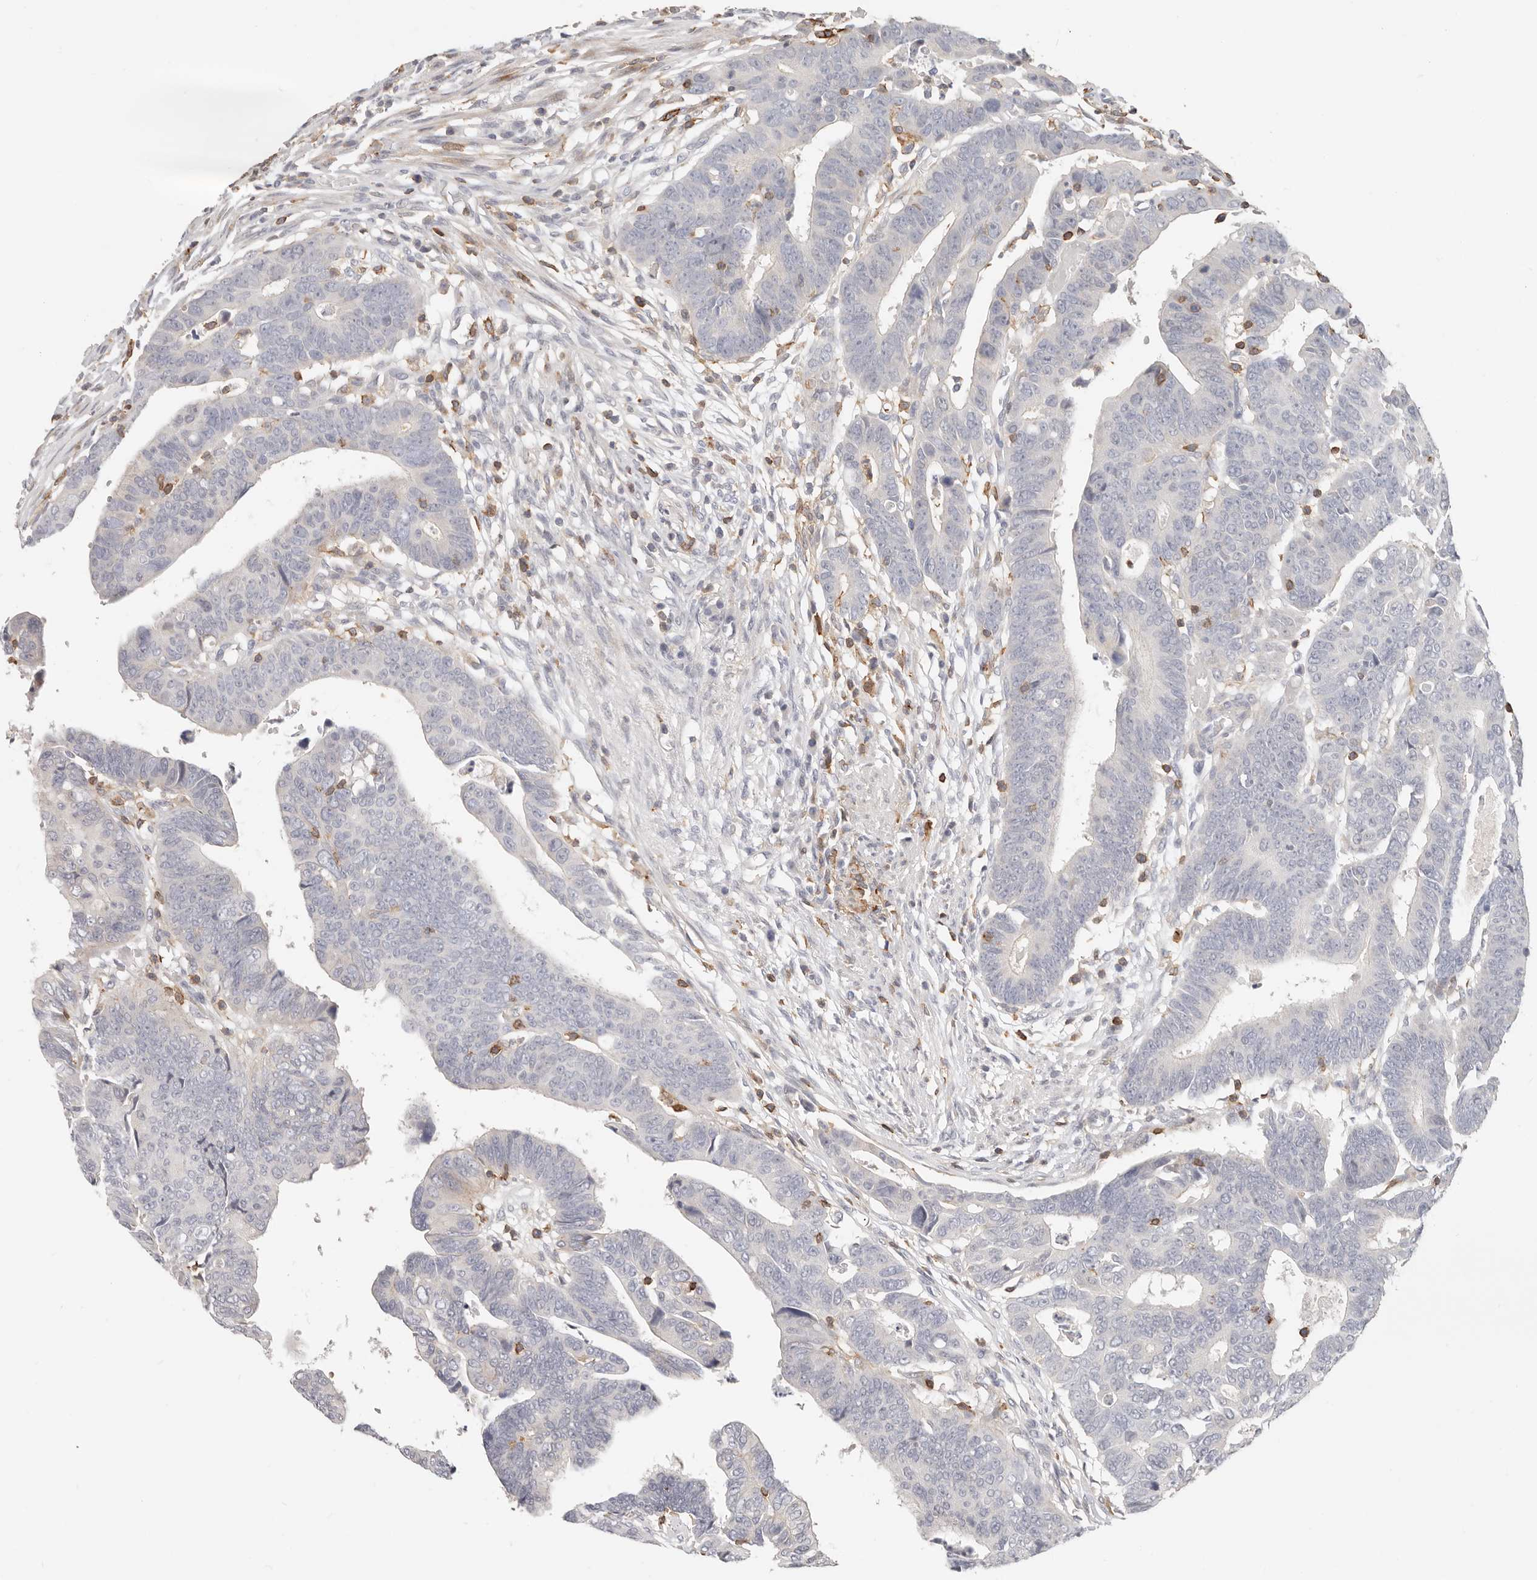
{"staining": {"intensity": "negative", "quantity": "none", "location": "none"}, "tissue": "colorectal cancer", "cell_type": "Tumor cells", "image_type": "cancer", "snomed": [{"axis": "morphology", "description": "Adenocarcinoma, NOS"}, {"axis": "topography", "description": "Rectum"}], "caption": "This is an immunohistochemistry histopathology image of adenocarcinoma (colorectal). There is no staining in tumor cells.", "gene": "TMEM63B", "patient": {"sex": "female", "age": 65}}